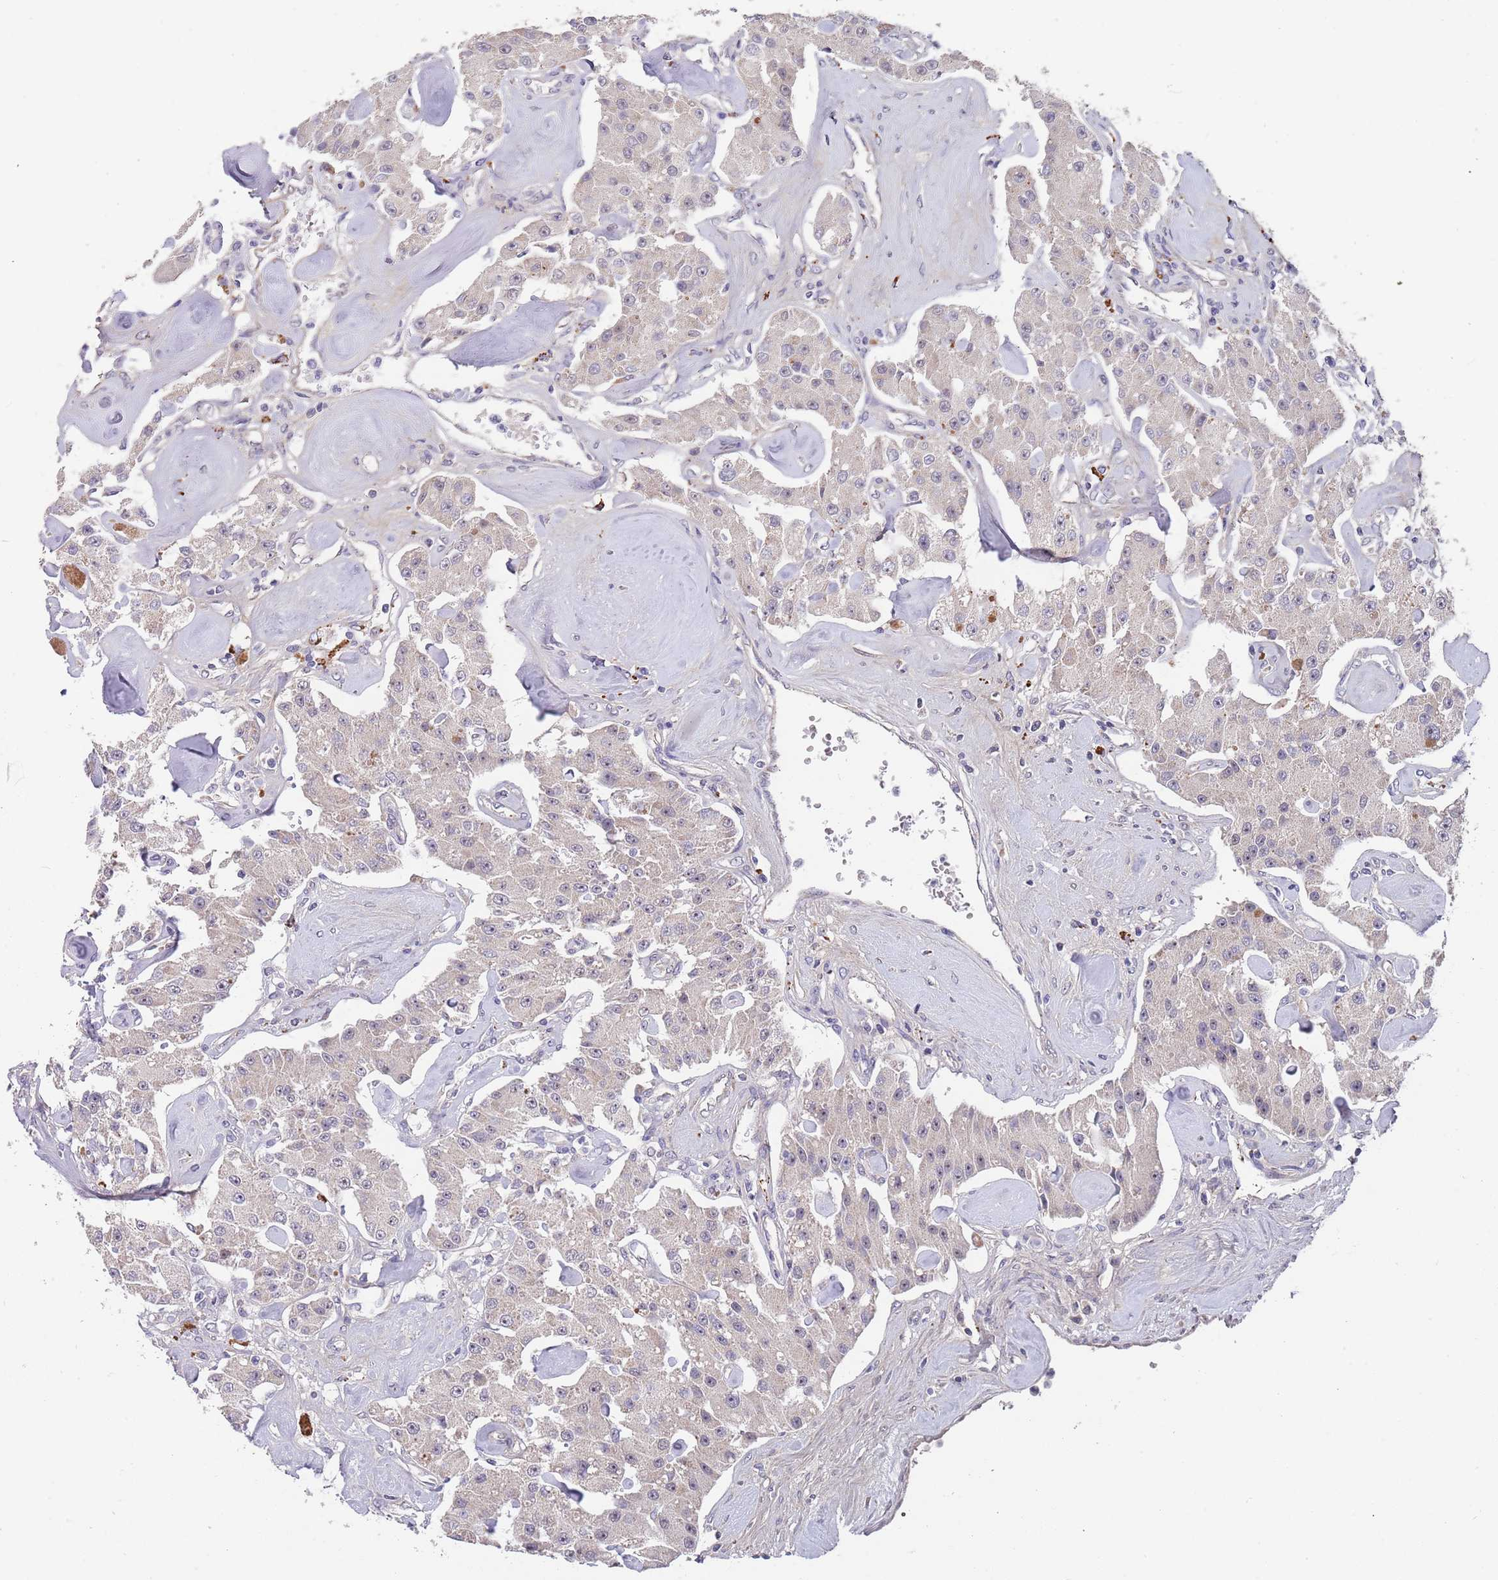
{"staining": {"intensity": "negative", "quantity": "none", "location": "none"}, "tissue": "carcinoid", "cell_type": "Tumor cells", "image_type": "cancer", "snomed": [{"axis": "morphology", "description": "Carcinoid, malignant, NOS"}, {"axis": "topography", "description": "Pancreas"}], "caption": "A micrograph of carcinoid stained for a protein exhibits no brown staining in tumor cells.", "gene": "TMEM64", "patient": {"sex": "male", "age": 41}}